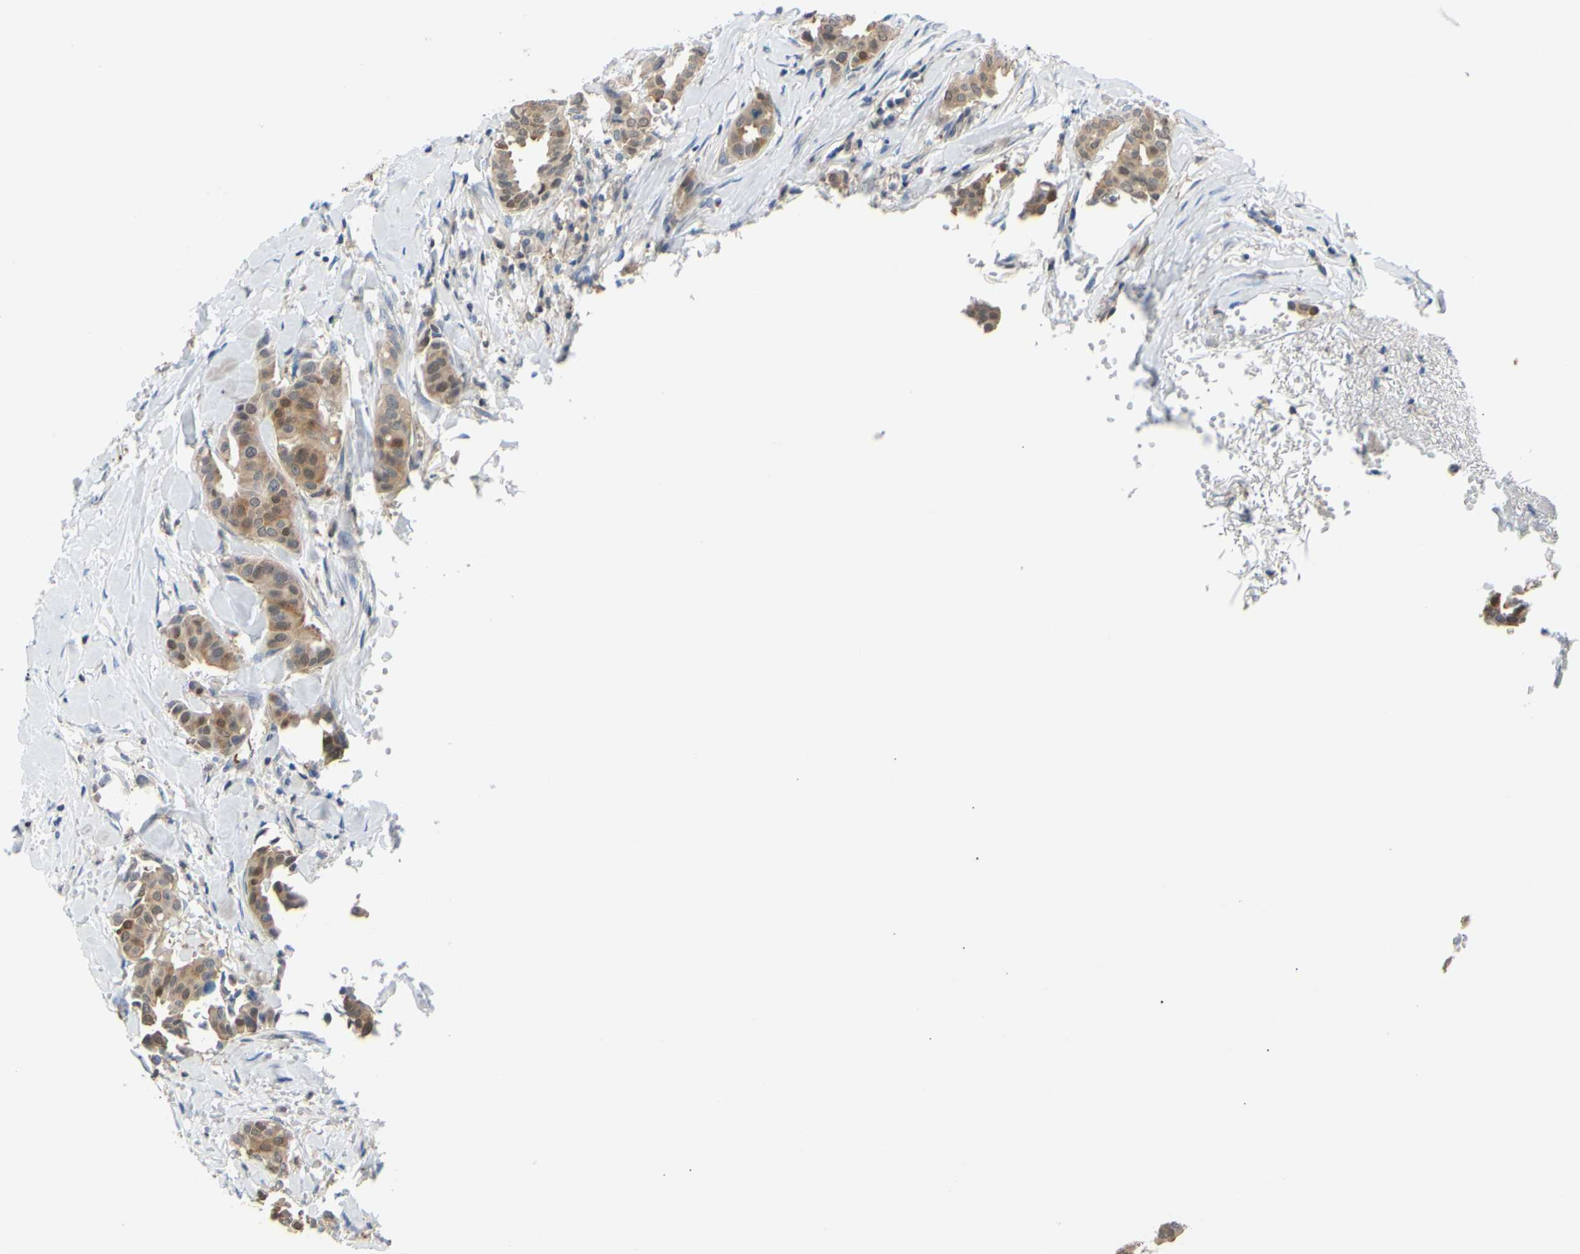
{"staining": {"intensity": "moderate", "quantity": ">75%", "location": "cytoplasmic/membranous"}, "tissue": "head and neck cancer", "cell_type": "Tumor cells", "image_type": "cancer", "snomed": [{"axis": "morphology", "description": "Adenocarcinoma, NOS"}, {"axis": "topography", "description": "Salivary gland"}, {"axis": "topography", "description": "Head-Neck"}], "caption": "Protein expression analysis of human head and neck cancer reveals moderate cytoplasmic/membranous expression in about >75% of tumor cells.", "gene": "UPK3B", "patient": {"sex": "female", "age": 59}}